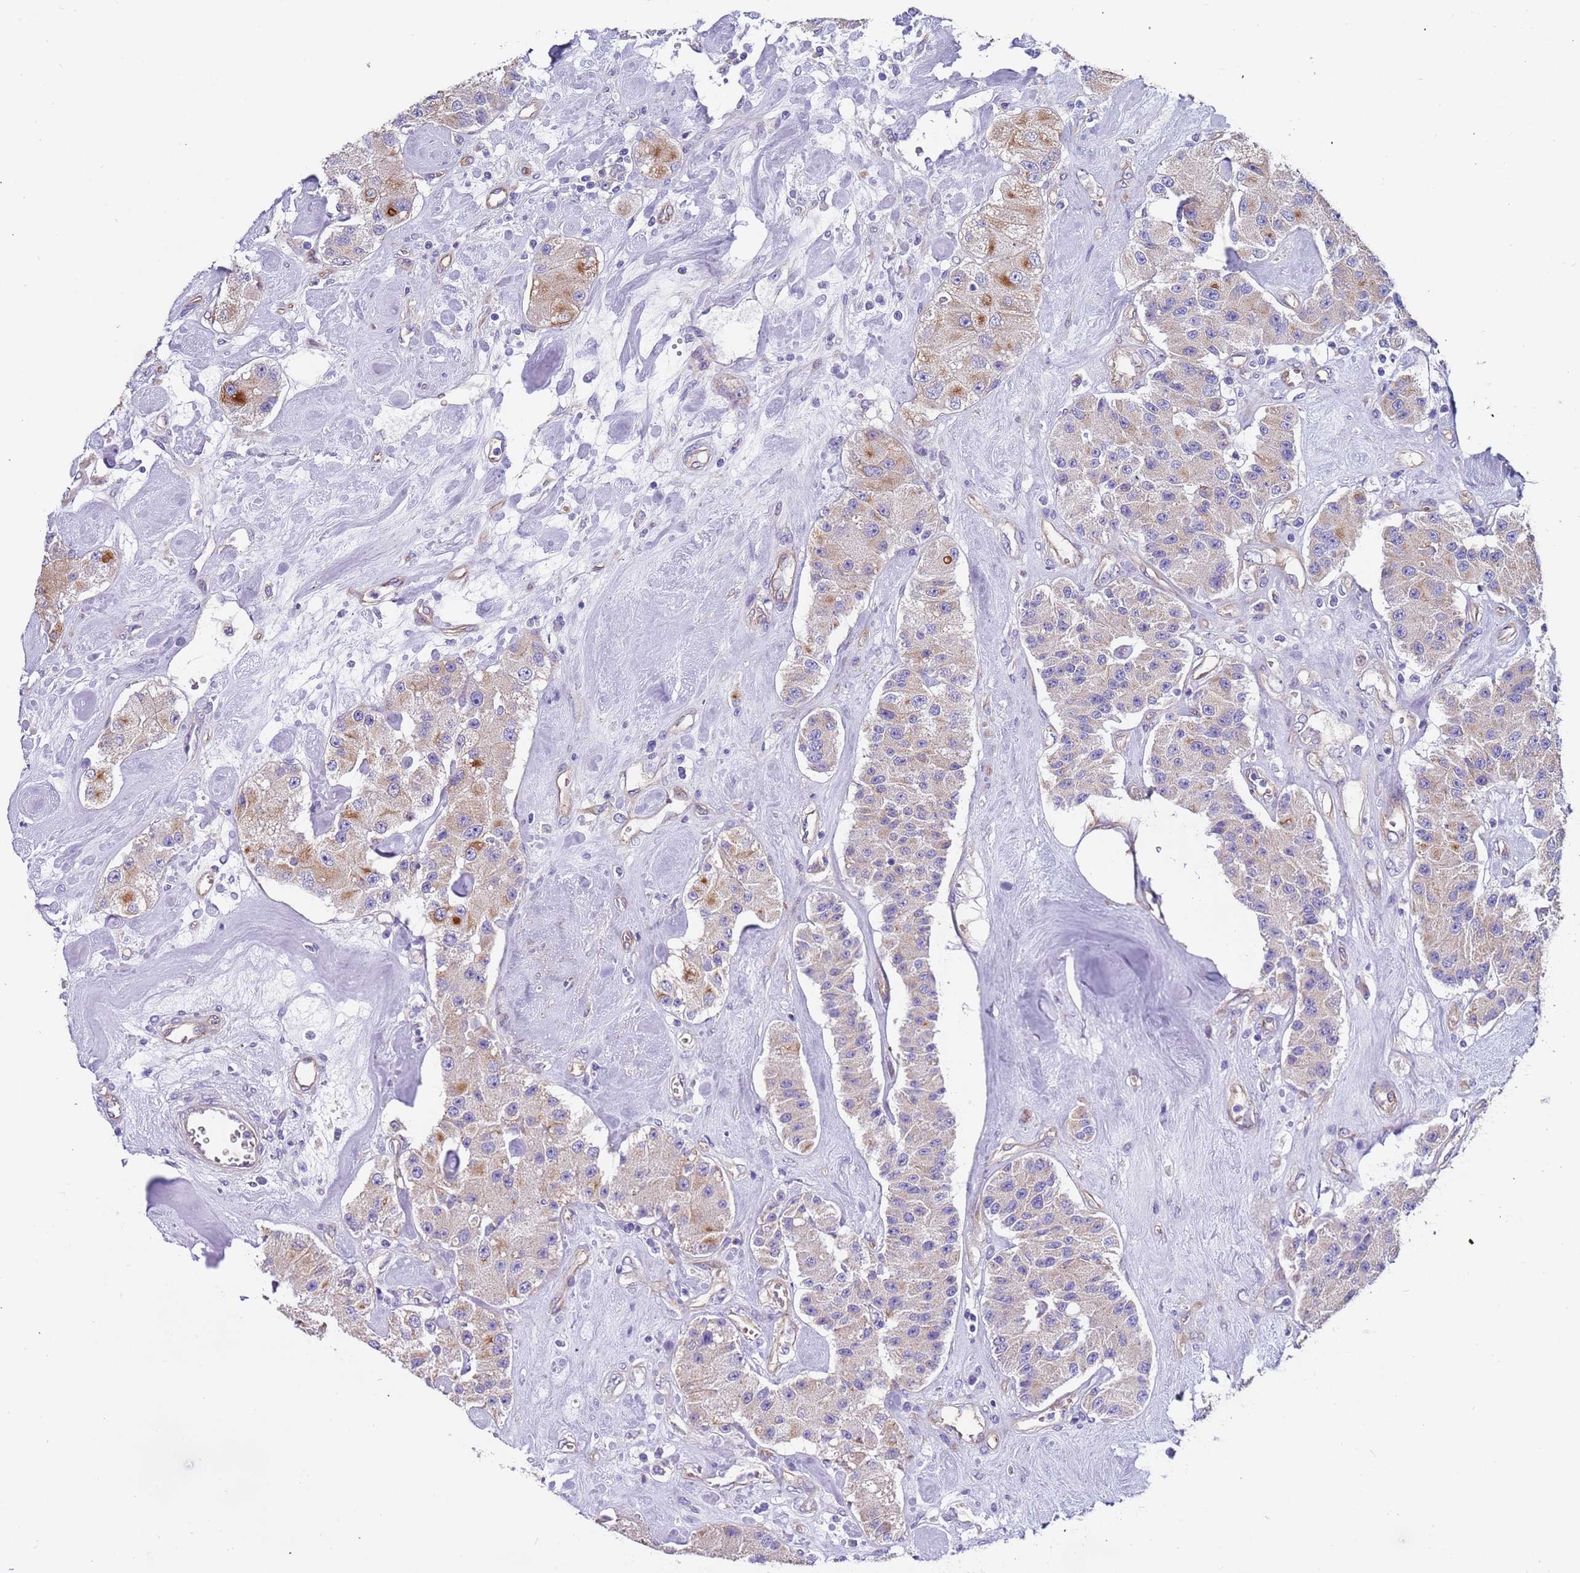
{"staining": {"intensity": "moderate", "quantity": "25%-75%", "location": "cytoplasmic/membranous"}, "tissue": "carcinoid", "cell_type": "Tumor cells", "image_type": "cancer", "snomed": [{"axis": "morphology", "description": "Carcinoid, malignant, NOS"}, {"axis": "topography", "description": "Pancreas"}], "caption": "Human carcinoid stained with a brown dye reveals moderate cytoplasmic/membranous positive positivity in about 25%-75% of tumor cells.", "gene": "LAMB4", "patient": {"sex": "male", "age": 41}}